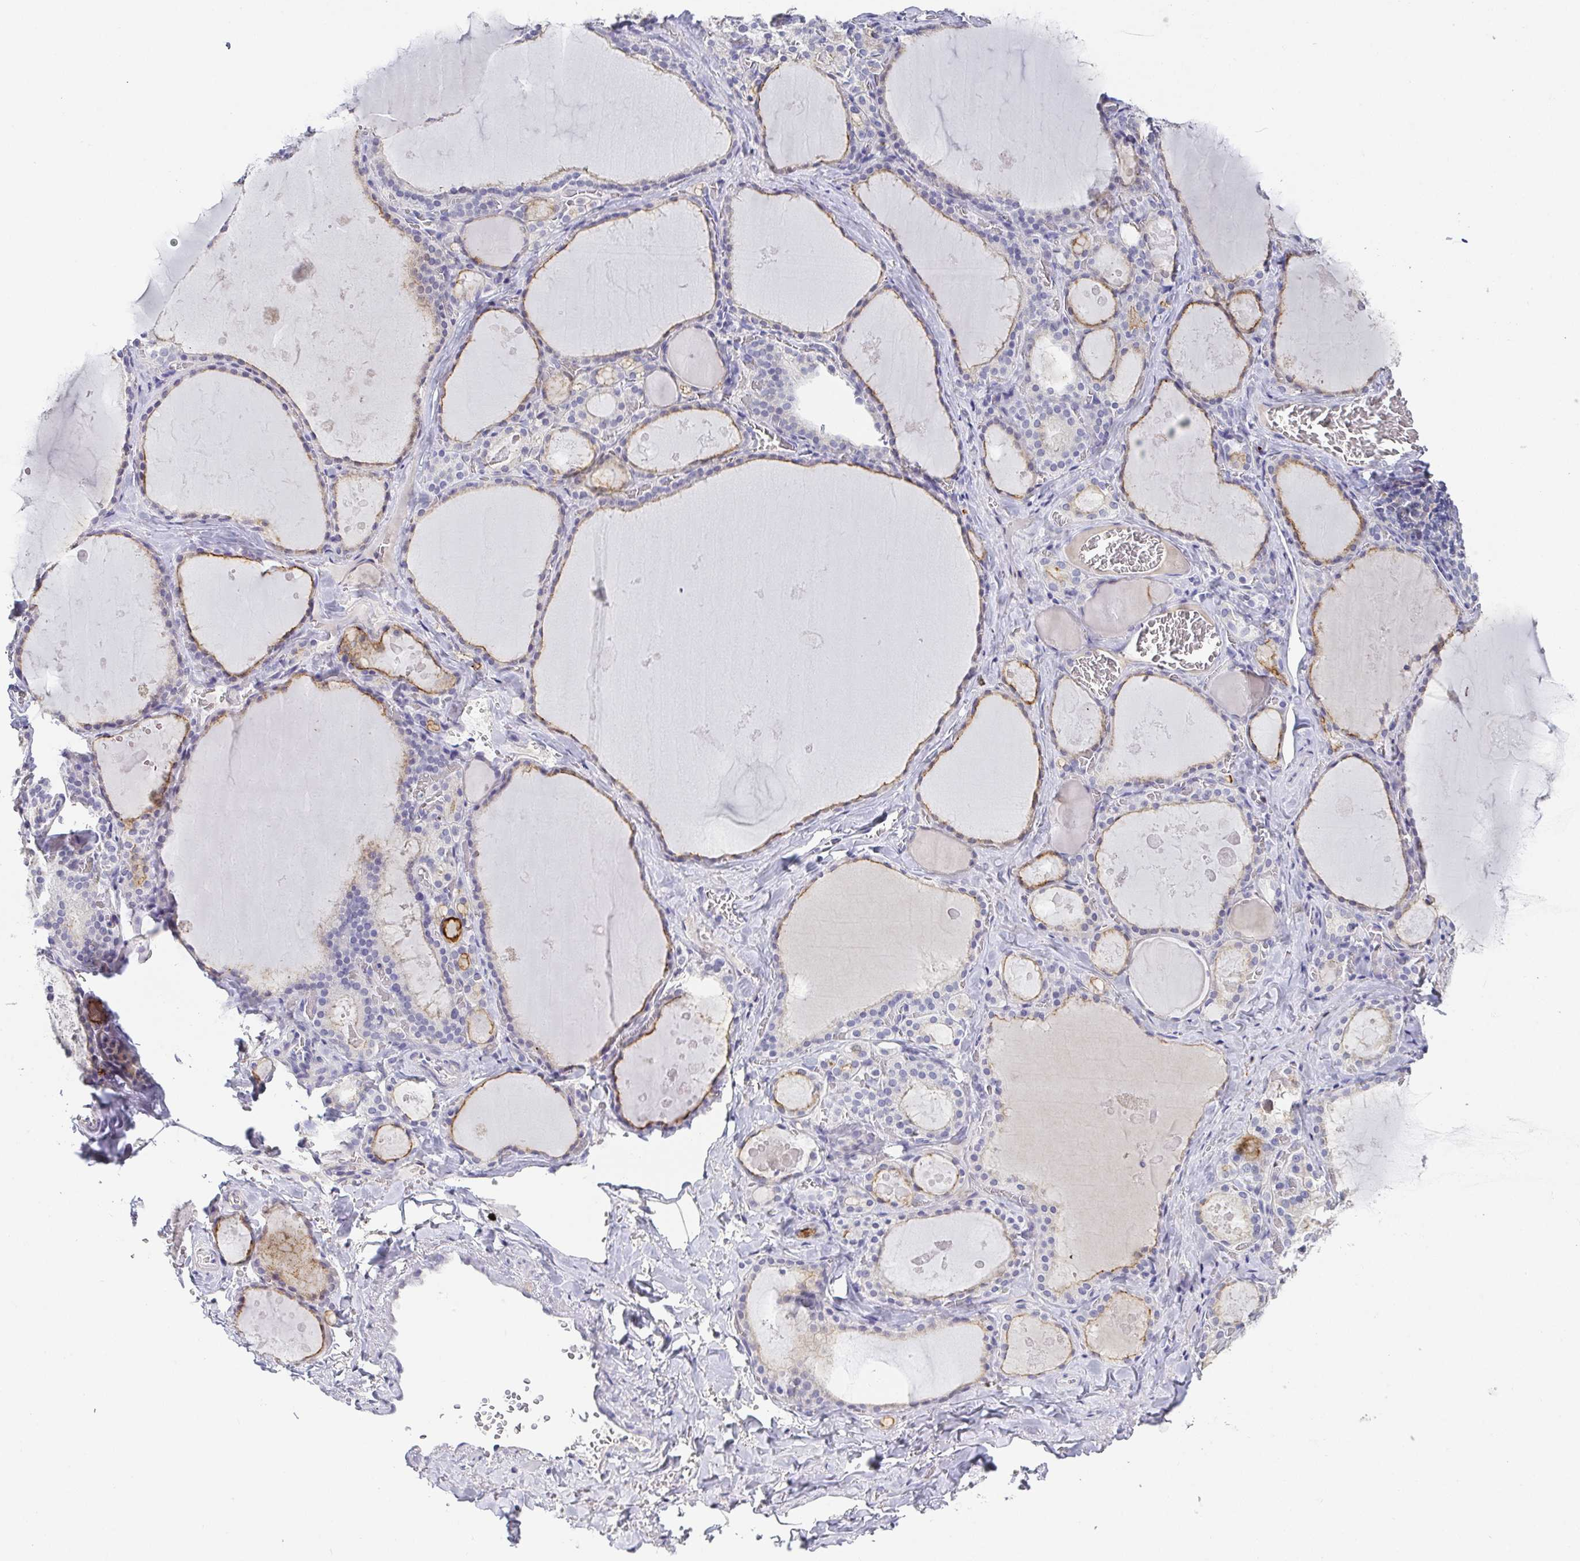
{"staining": {"intensity": "weak", "quantity": "25%-75%", "location": "cytoplasmic/membranous"}, "tissue": "thyroid gland", "cell_type": "Glandular cells", "image_type": "normal", "snomed": [{"axis": "morphology", "description": "Normal tissue, NOS"}, {"axis": "topography", "description": "Thyroid gland"}], "caption": "Protein expression analysis of benign human thyroid gland reveals weak cytoplasmic/membranous positivity in approximately 25%-75% of glandular cells. (DAB IHC, brown staining for protein, blue staining for nuclei).", "gene": "RNASE7", "patient": {"sex": "male", "age": 56}}